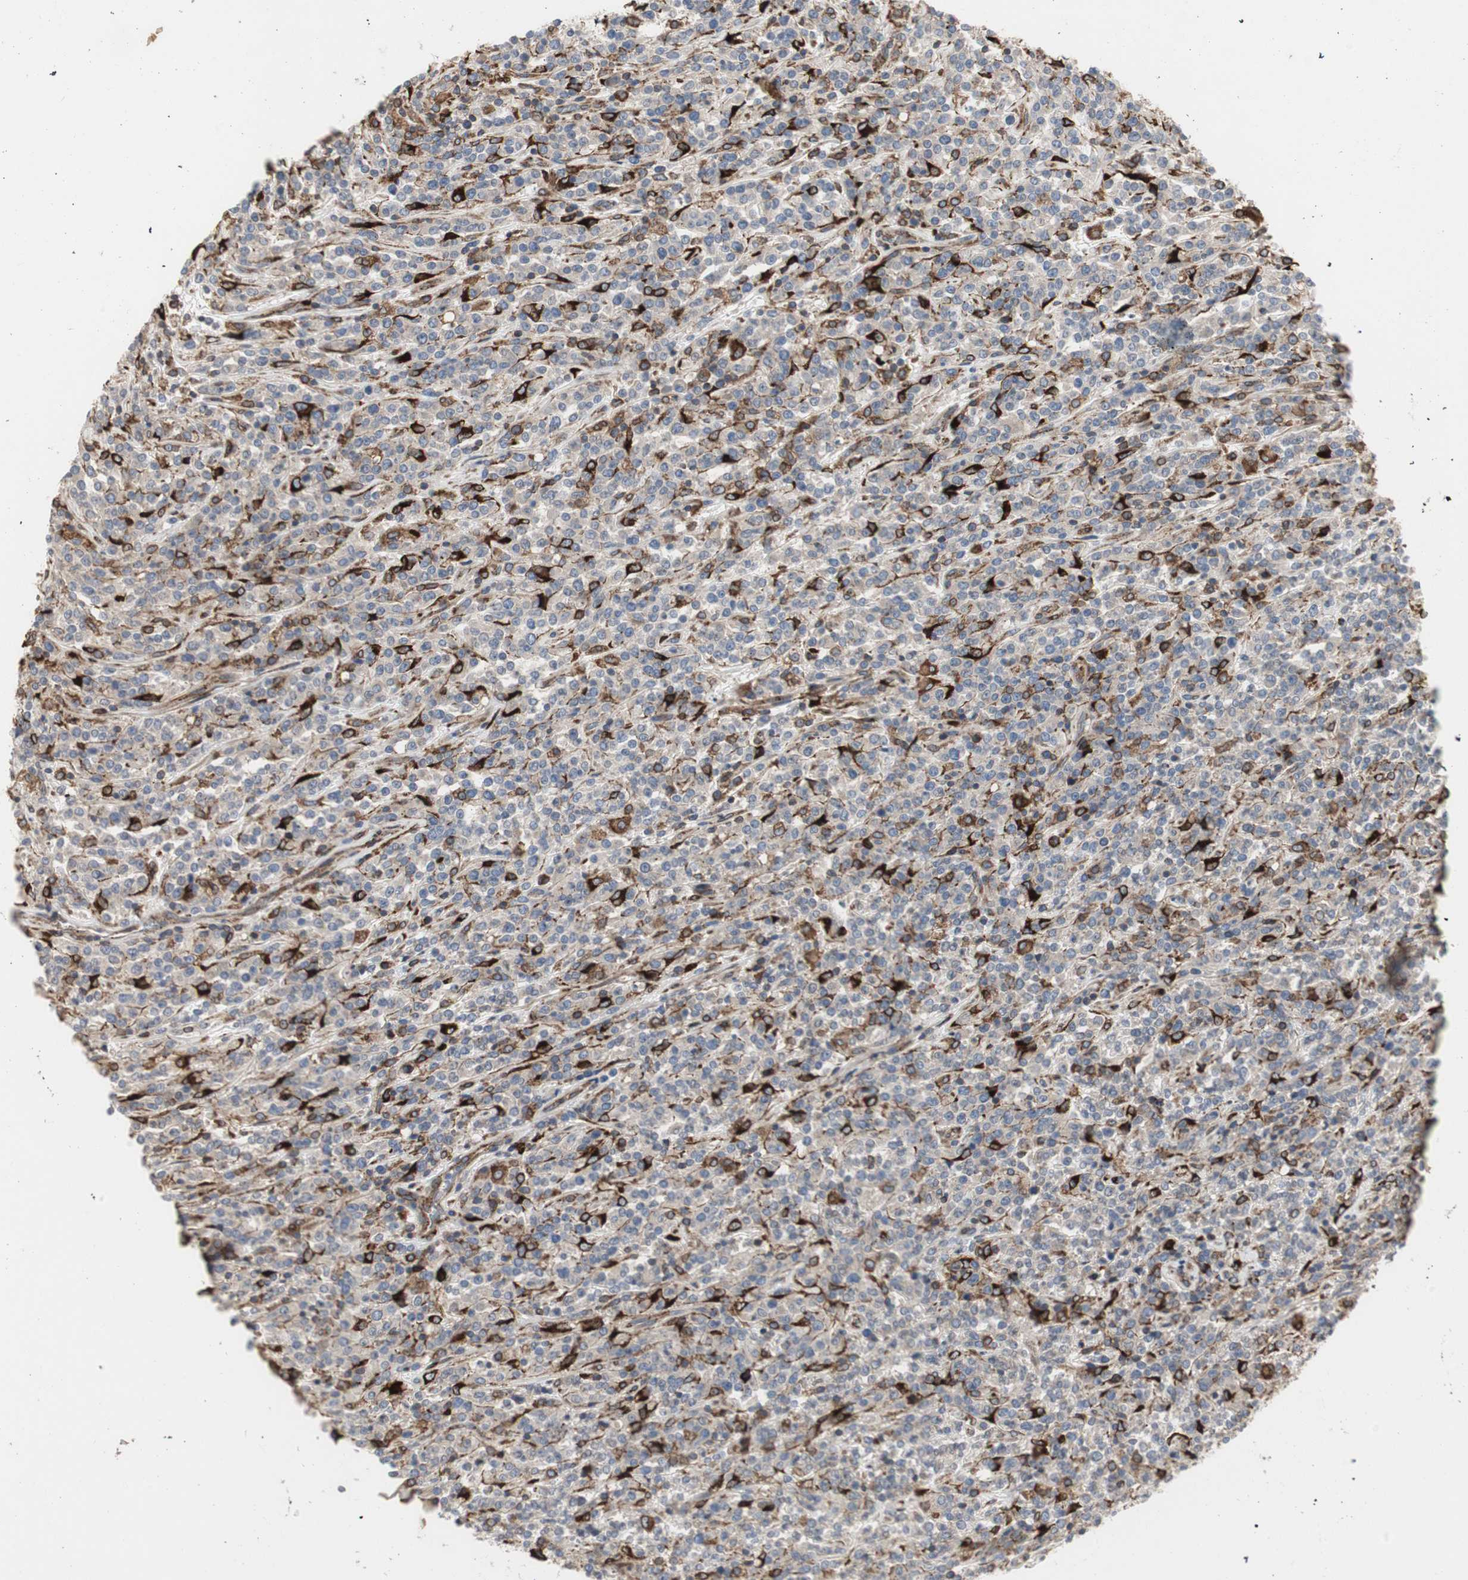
{"staining": {"intensity": "strong", "quantity": "25%-75%", "location": "cytoplasmic/membranous"}, "tissue": "lymphoma", "cell_type": "Tumor cells", "image_type": "cancer", "snomed": [{"axis": "morphology", "description": "Malignant lymphoma, non-Hodgkin's type, High grade"}, {"axis": "topography", "description": "Soft tissue"}], "caption": "Immunohistochemistry (IHC) (DAB (3,3'-diaminobenzidine)) staining of lymphoma exhibits strong cytoplasmic/membranous protein staining in approximately 25%-75% of tumor cells. Nuclei are stained in blue.", "gene": "H6PD", "patient": {"sex": "male", "age": 18}}